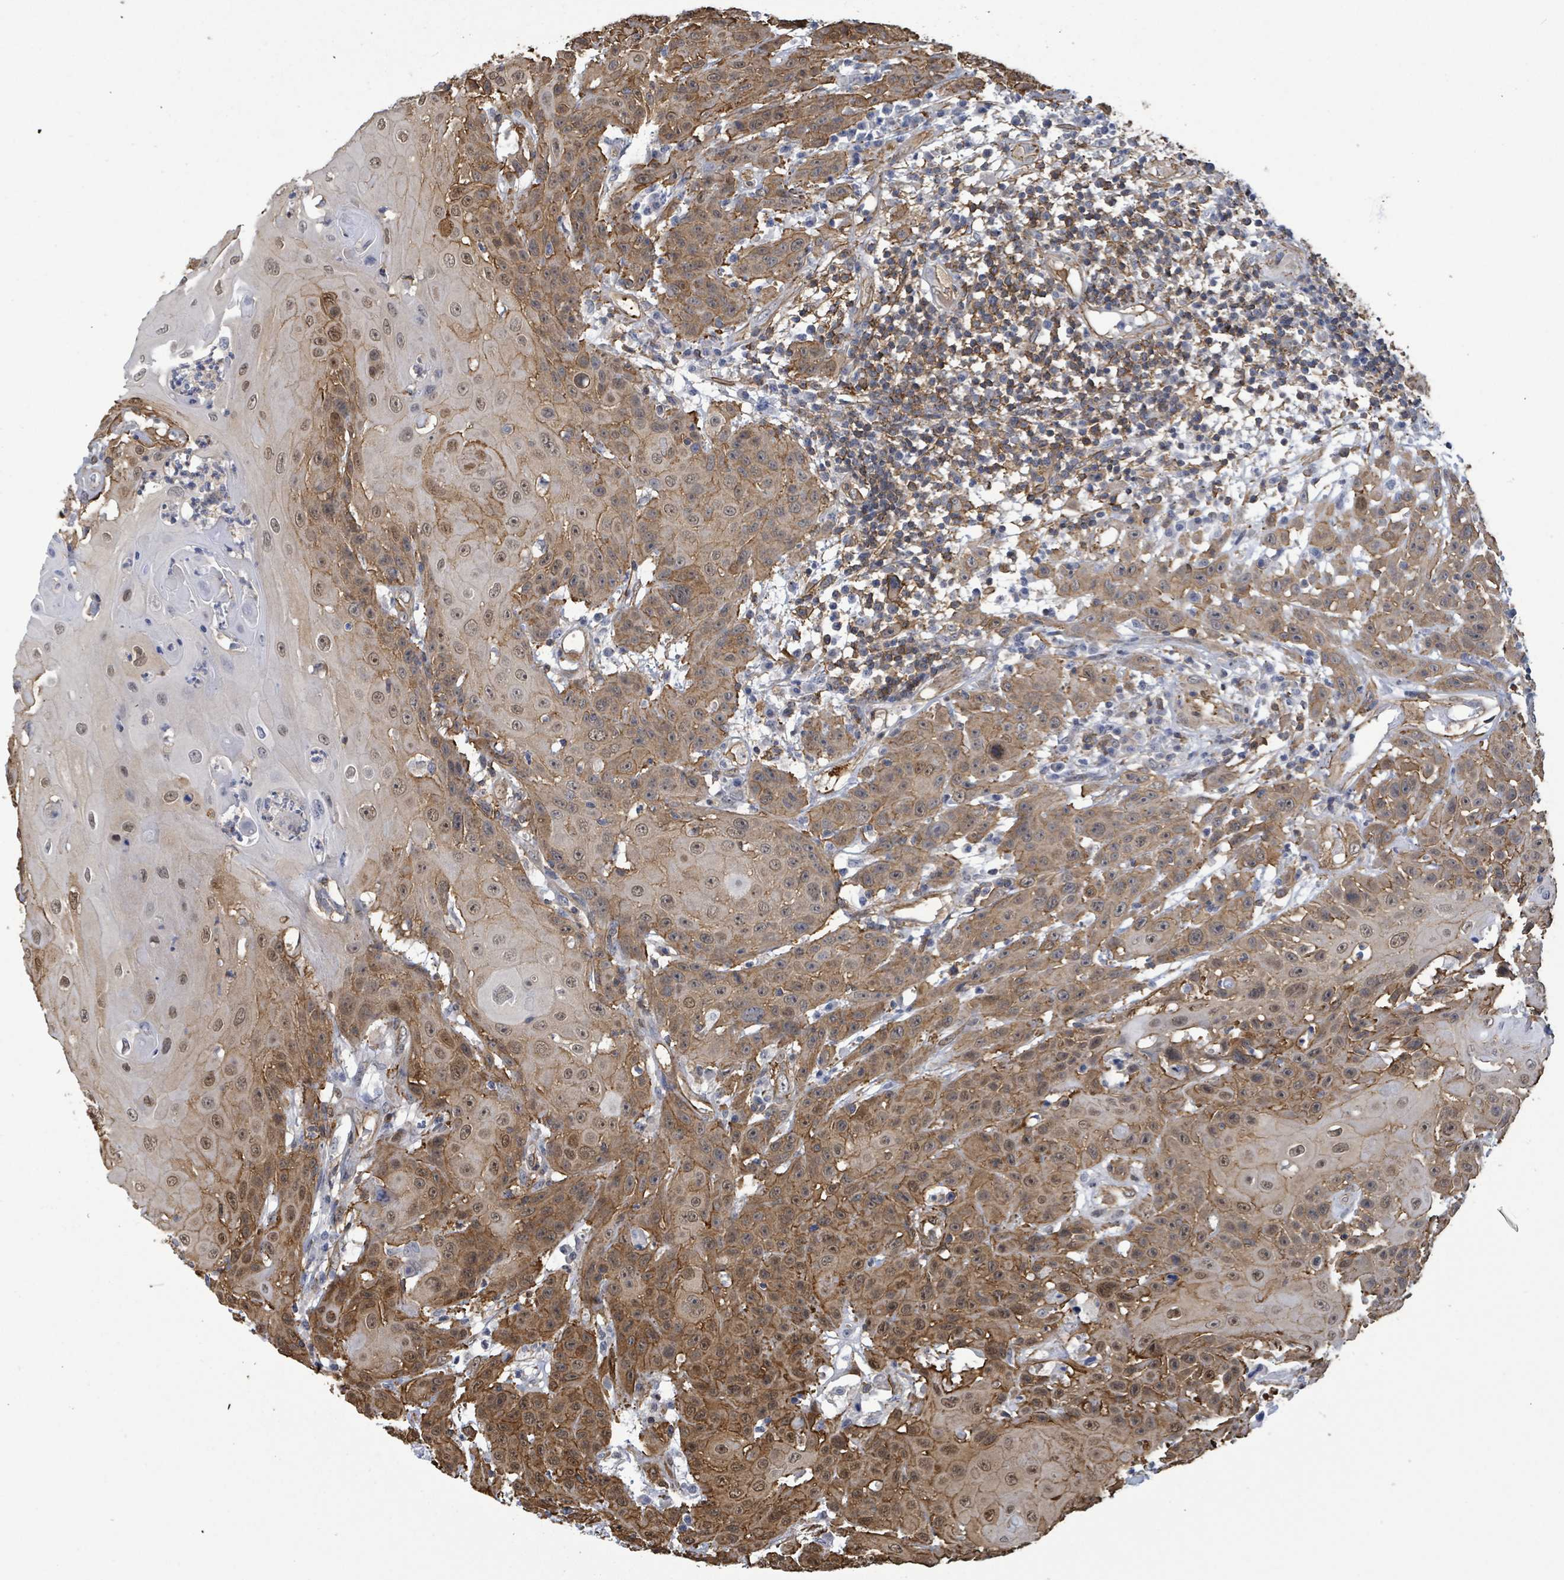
{"staining": {"intensity": "moderate", "quantity": ">75%", "location": "cytoplasmic/membranous,nuclear"}, "tissue": "head and neck cancer", "cell_type": "Tumor cells", "image_type": "cancer", "snomed": [{"axis": "morphology", "description": "Squamous cell carcinoma, NOS"}, {"axis": "topography", "description": "Skin"}, {"axis": "topography", "description": "Head-Neck"}], "caption": "The micrograph reveals staining of head and neck squamous cell carcinoma, revealing moderate cytoplasmic/membranous and nuclear protein staining (brown color) within tumor cells.", "gene": "PRKRIP1", "patient": {"sex": "male", "age": 80}}